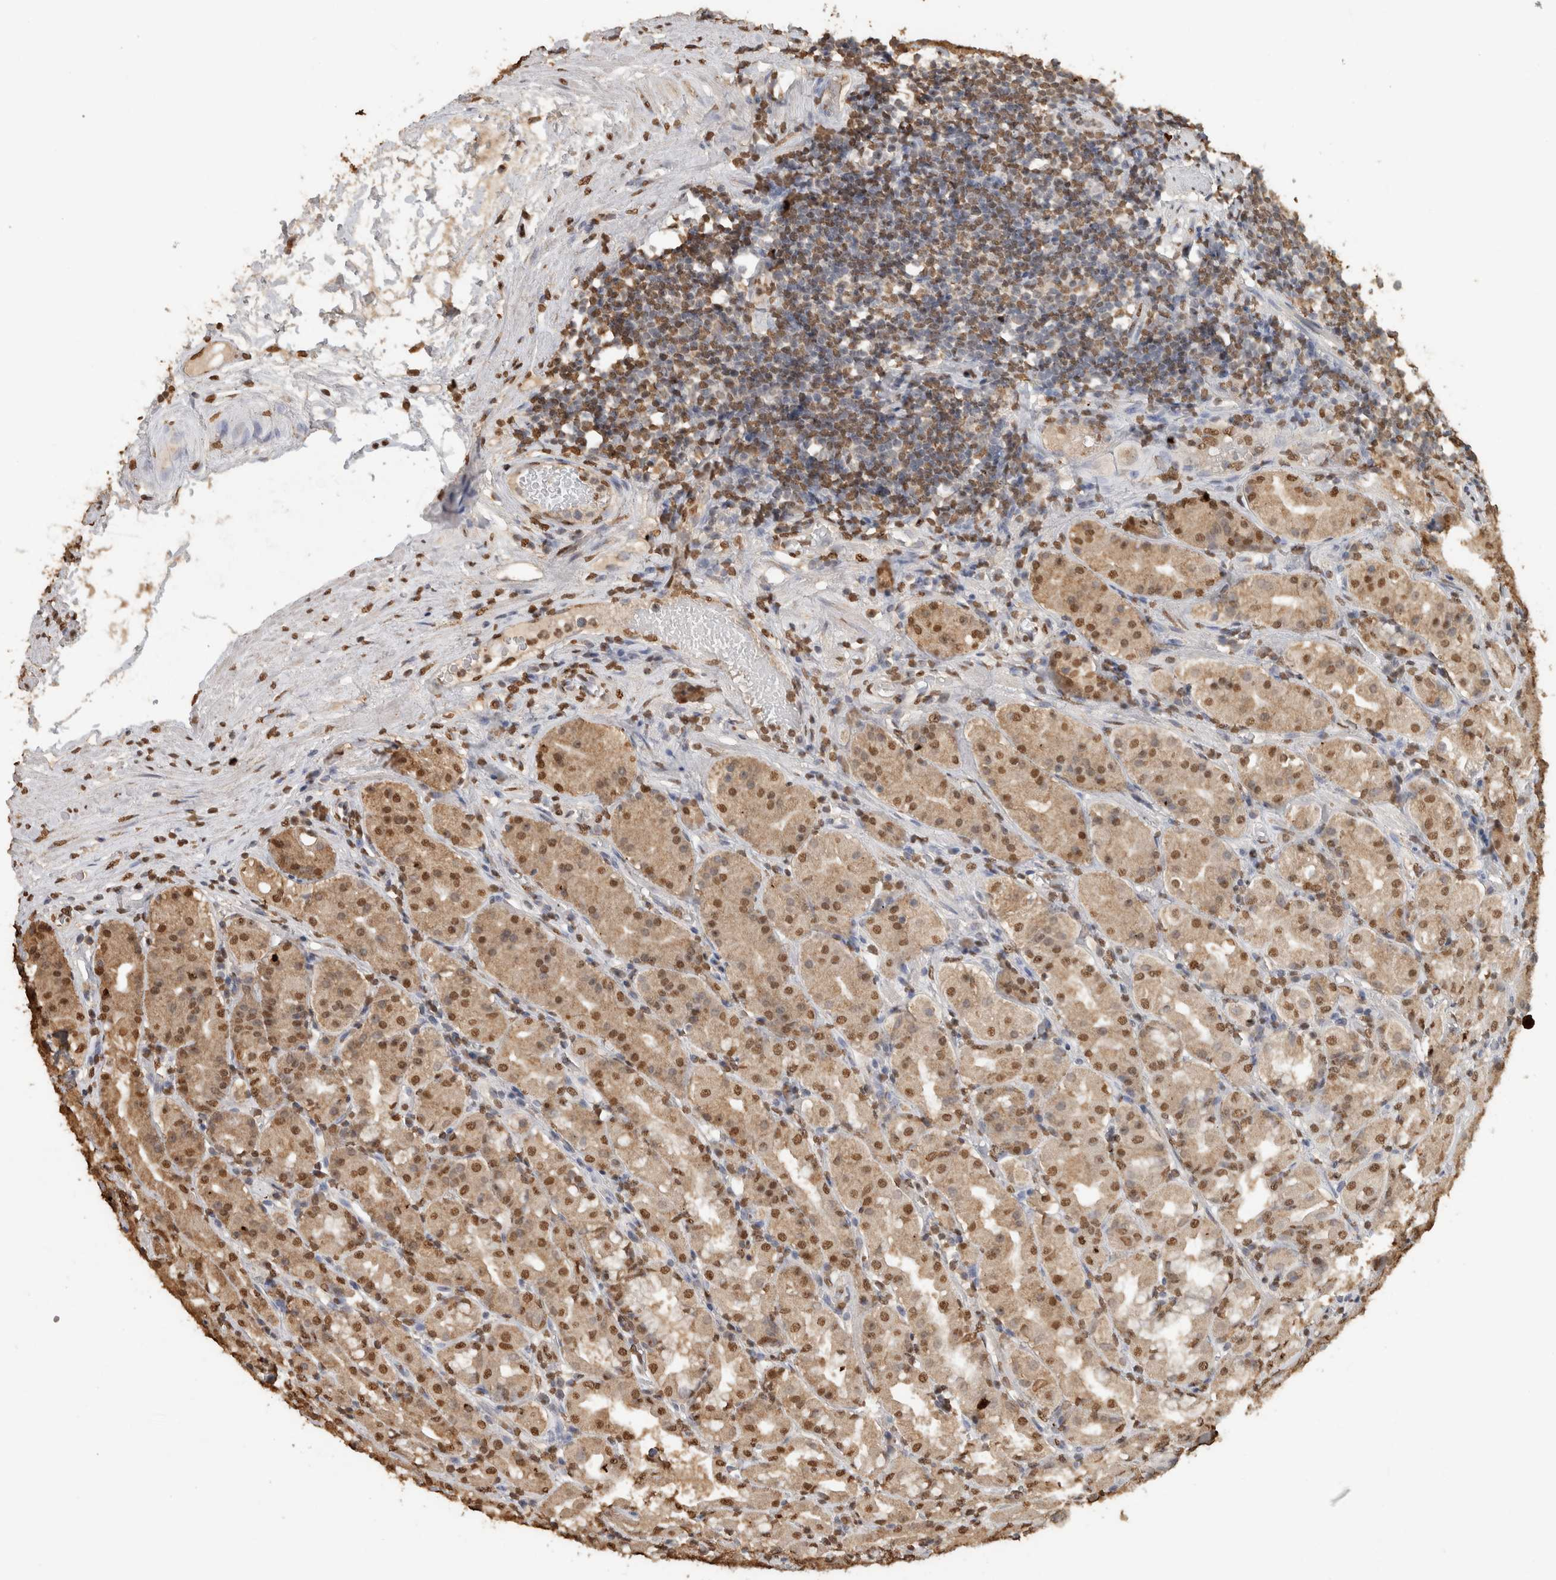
{"staining": {"intensity": "moderate", "quantity": ">75%", "location": "nuclear"}, "tissue": "stomach", "cell_type": "Glandular cells", "image_type": "normal", "snomed": [{"axis": "morphology", "description": "Normal tissue, NOS"}, {"axis": "topography", "description": "Stomach, lower"}], "caption": "Moderate nuclear positivity is seen in about >75% of glandular cells in unremarkable stomach.", "gene": "HAND2", "patient": {"sex": "female", "age": 56}}